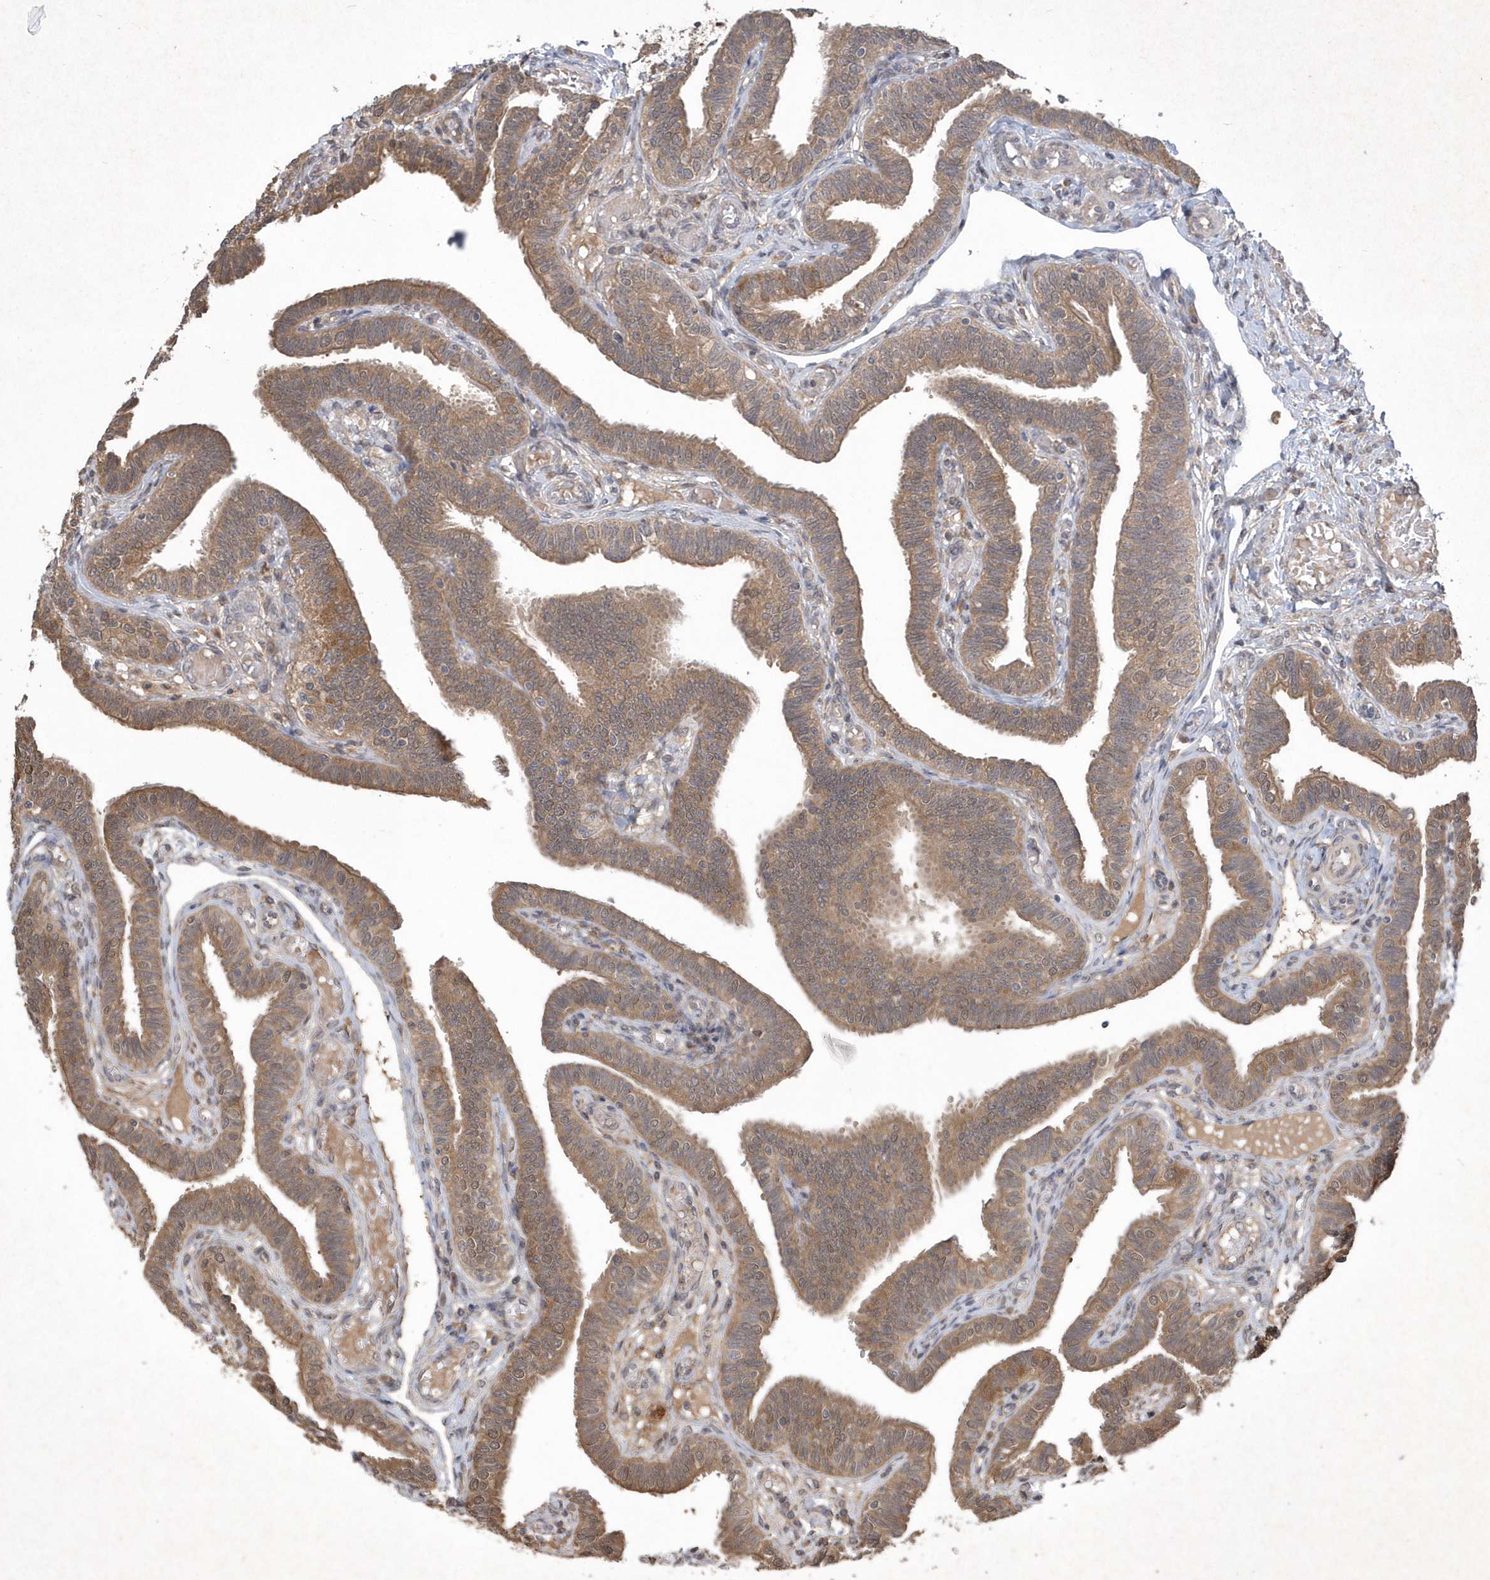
{"staining": {"intensity": "moderate", "quantity": ">75%", "location": "cytoplasmic/membranous"}, "tissue": "fallopian tube", "cell_type": "Glandular cells", "image_type": "normal", "snomed": [{"axis": "morphology", "description": "Normal tissue, NOS"}, {"axis": "topography", "description": "Fallopian tube"}], "caption": "IHC (DAB (3,3'-diaminobenzidine)) staining of unremarkable human fallopian tube demonstrates moderate cytoplasmic/membranous protein expression in approximately >75% of glandular cells.", "gene": "AKR7A2", "patient": {"sex": "female", "age": 39}}